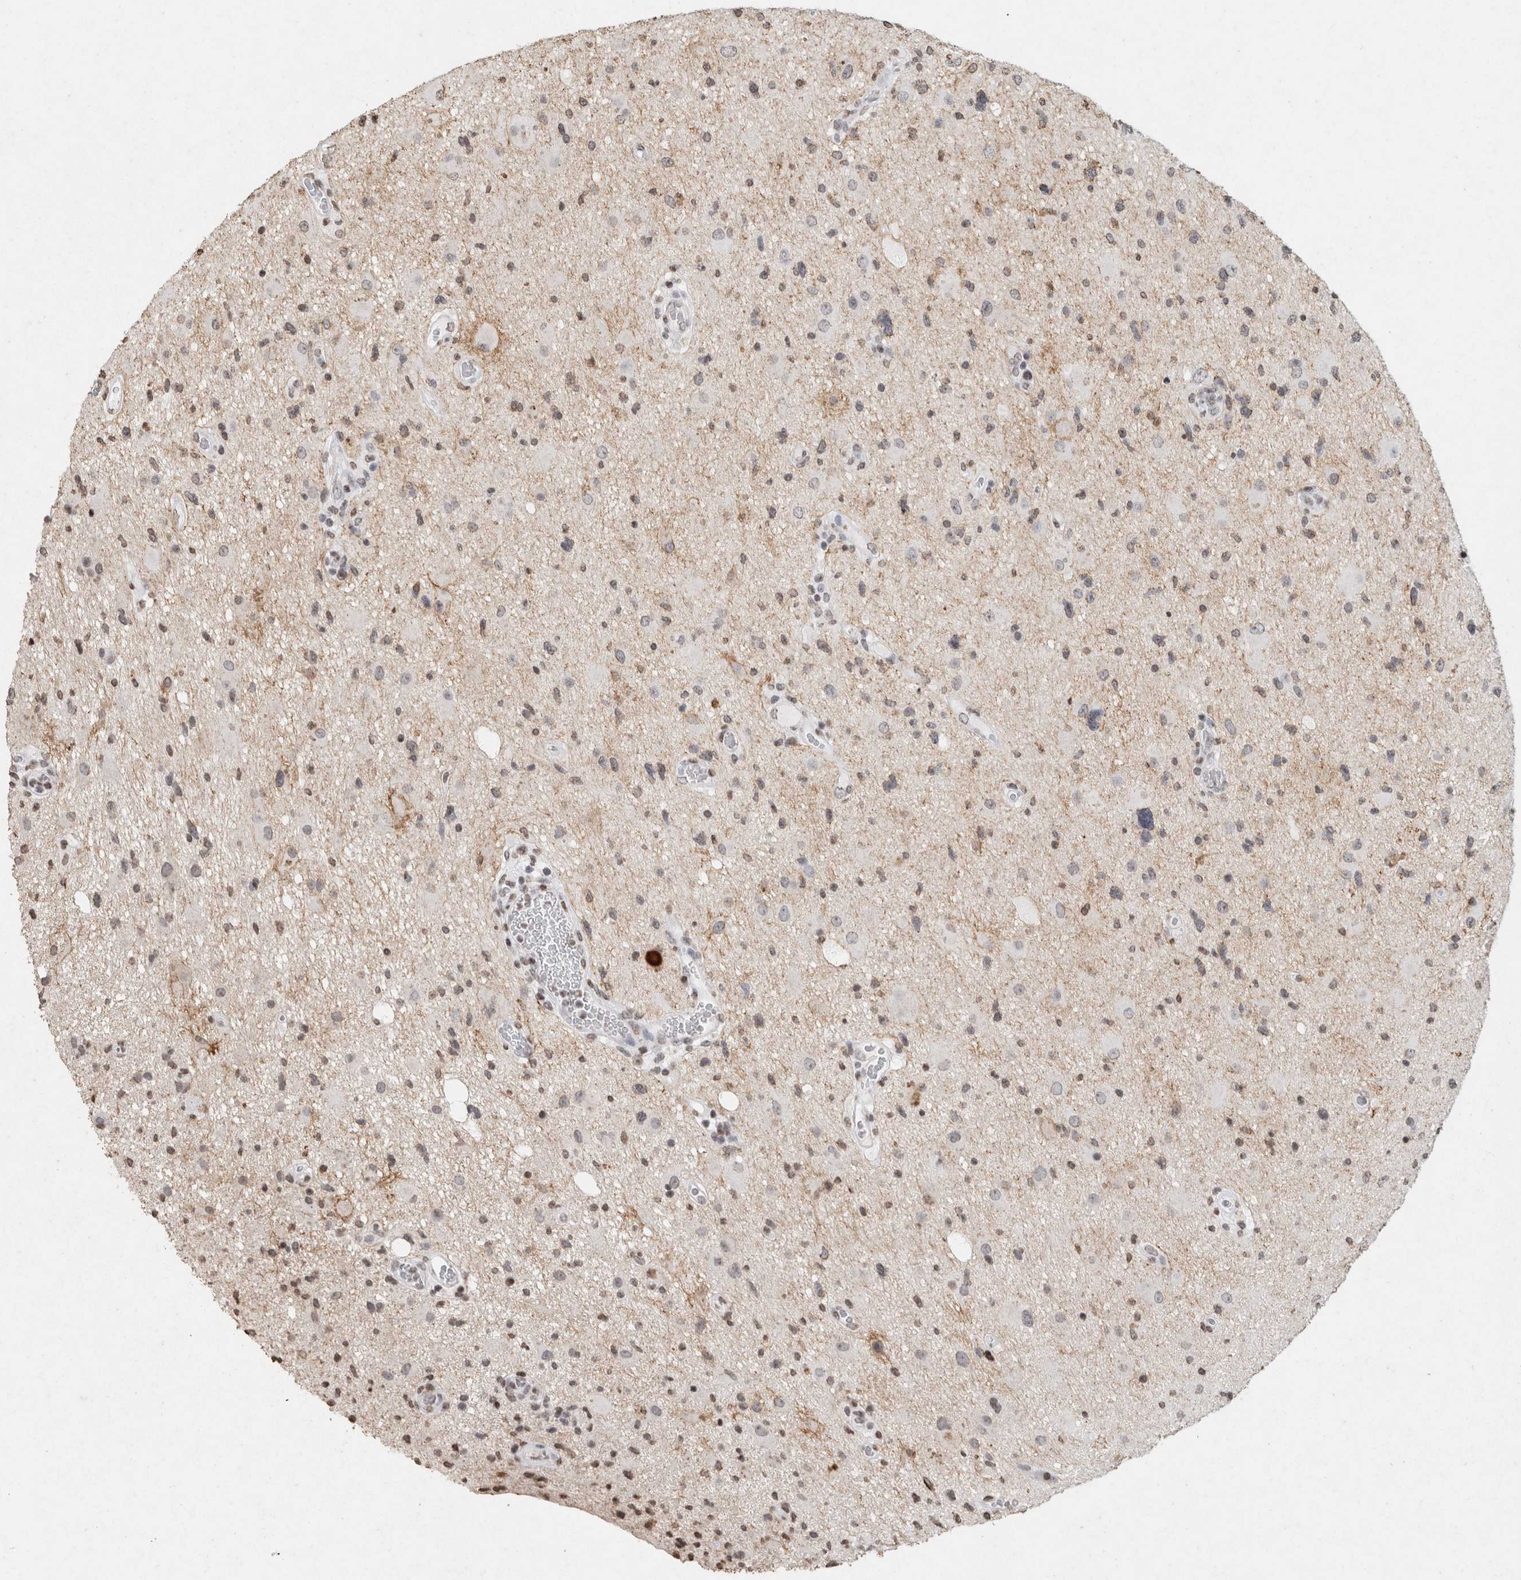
{"staining": {"intensity": "weak", "quantity": "25%-75%", "location": "cytoplasmic/membranous,nuclear"}, "tissue": "glioma", "cell_type": "Tumor cells", "image_type": "cancer", "snomed": [{"axis": "morphology", "description": "Glioma, malignant, High grade"}, {"axis": "topography", "description": "Brain"}], "caption": "Glioma stained with DAB immunohistochemistry (IHC) exhibits low levels of weak cytoplasmic/membranous and nuclear positivity in about 25%-75% of tumor cells. Using DAB (brown) and hematoxylin (blue) stains, captured at high magnification using brightfield microscopy.", "gene": "CNTN1", "patient": {"sex": "male", "age": 33}}